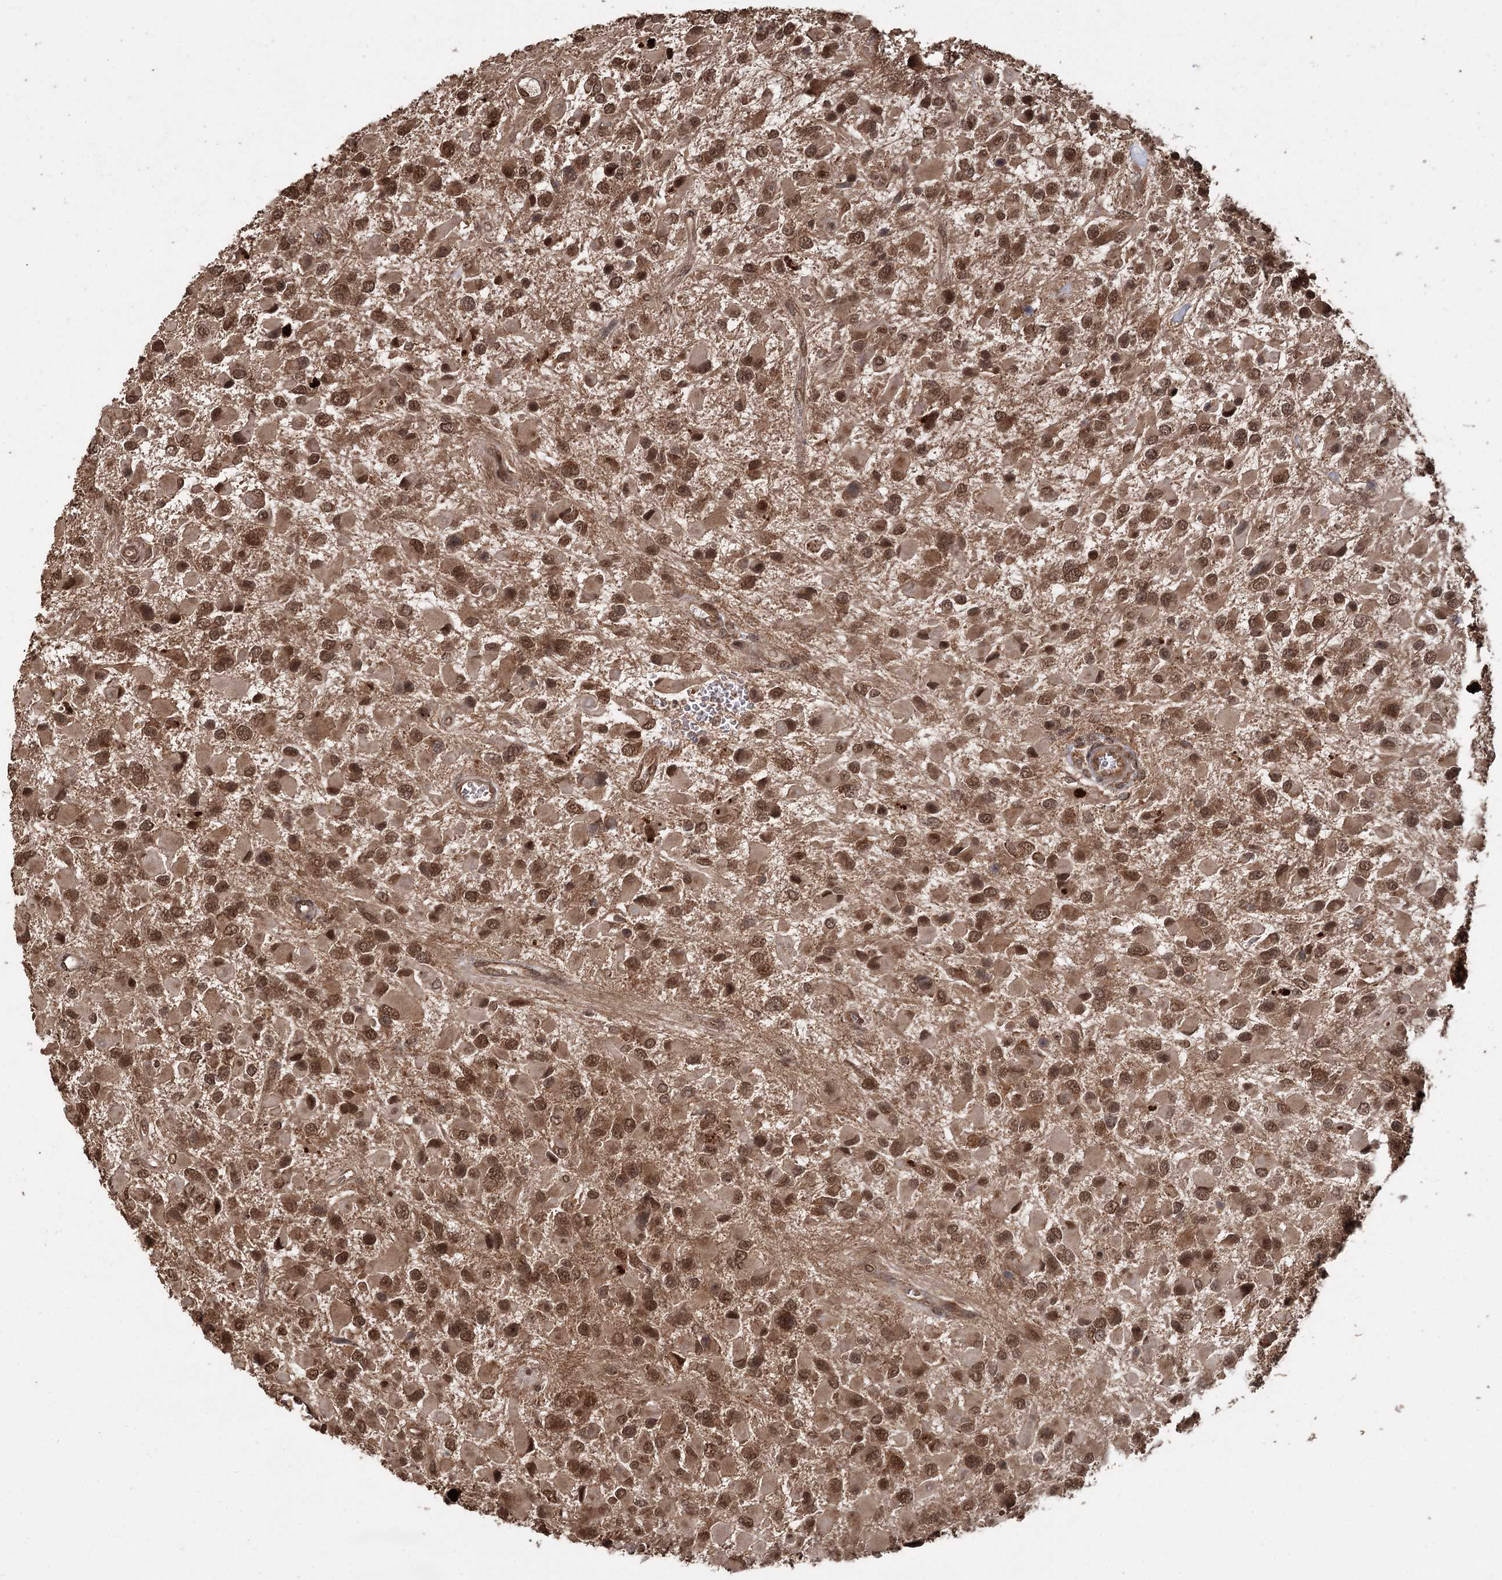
{"staining": {"intensity": "moderate", "quantity": ">75%", "location": "cytoplasmic/membranous,nuclear"}, "tissue": "glioma", "cell_type": "Tumor cells", "image_type": "cancer", "snomed": [{"axis": "morphology", "description": "Glioma, malignant, High grade"}, {"axis": "topography", "description": "Brain"}], "caption": "Glioma was stained to show a protein in brown. There is medium levels of moderate cytoplasmic/membranous and nuclear positivity in approximately >75% of tumor cells. (Brightfield microscopy of DAB IHC at high magnification).", "gene": "N6AMT1", "patient": {"sex": "male", "age": 53}}